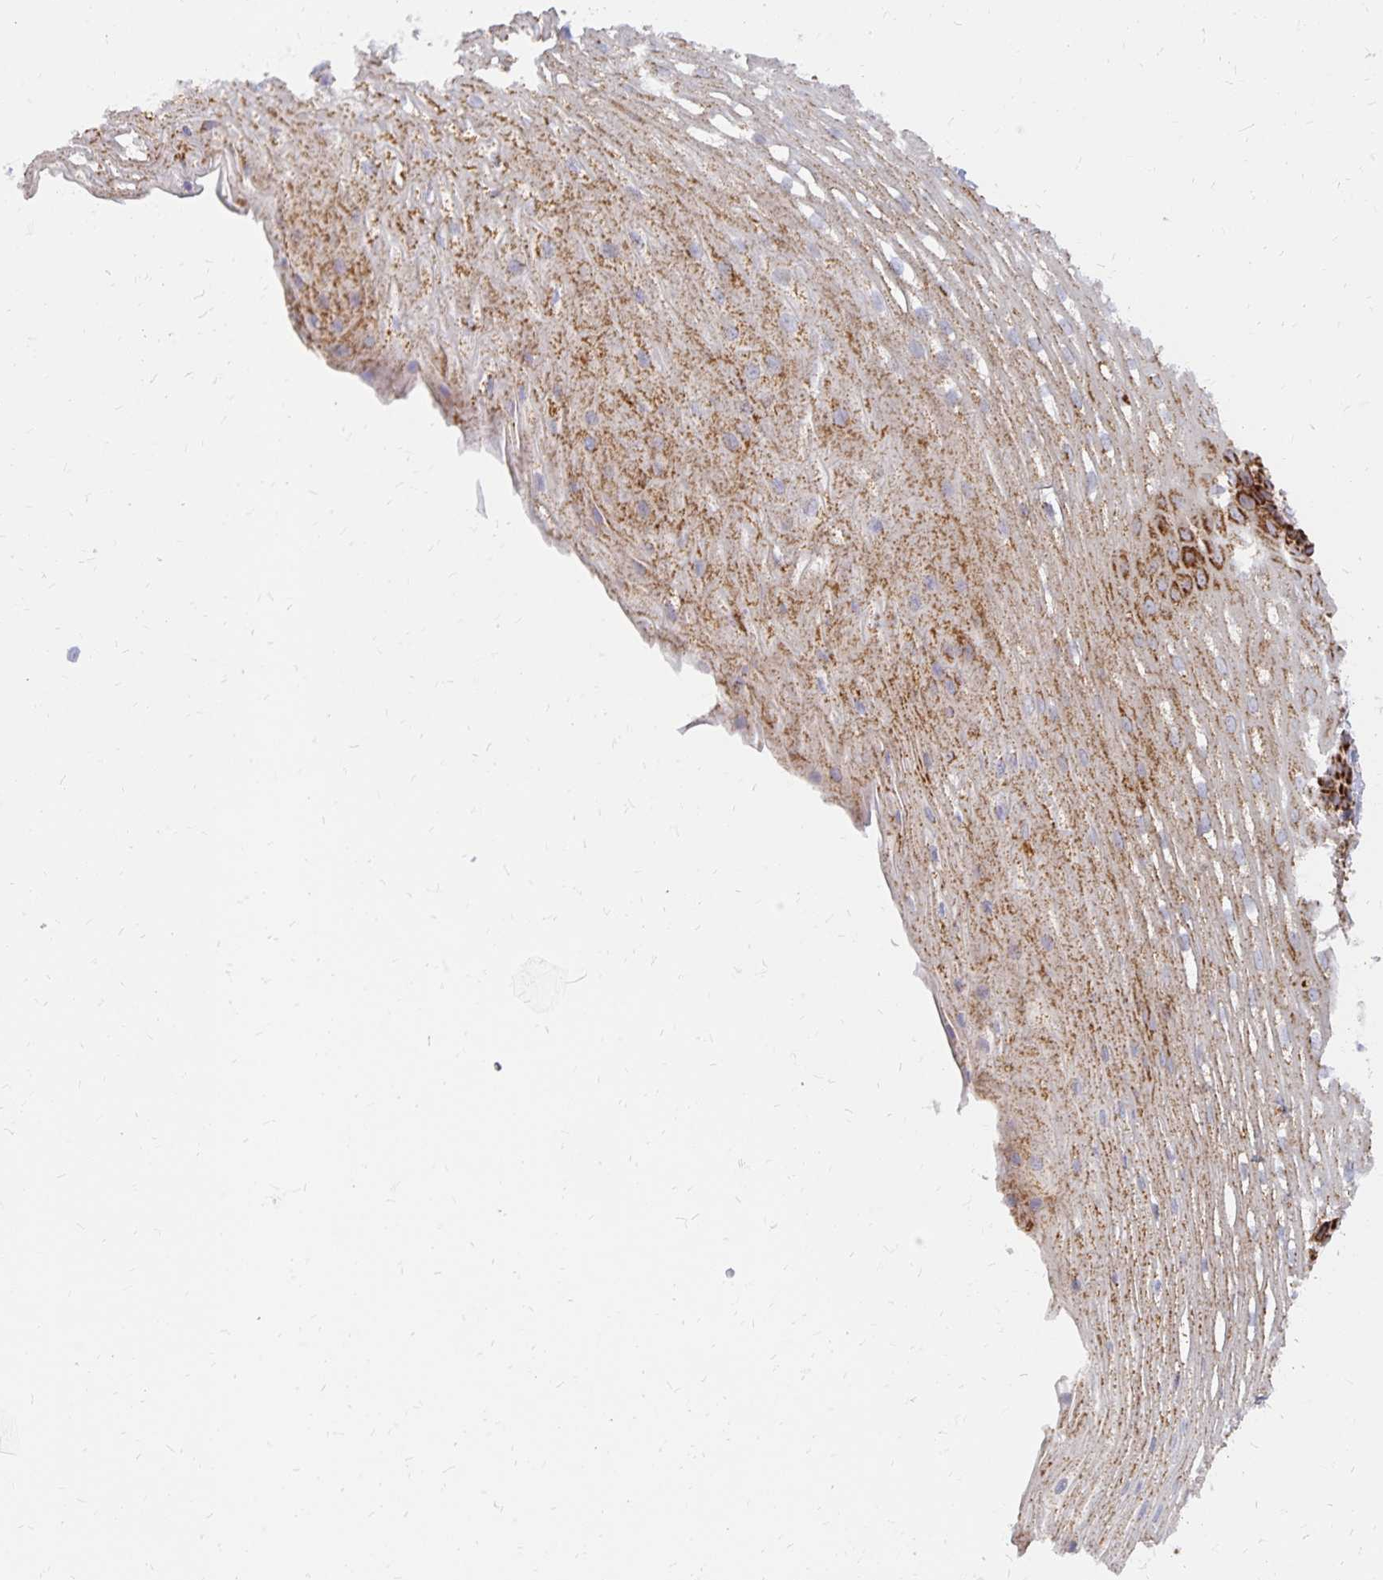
{"staining": {"intensity": "strong", "quantity": ">75%", "location": "cytoplasmic/membranous"}, "tissue": "esophagus", "cell_type": "Squamous epithelial cells", "image_type": "normal", "snomed": [{"axis": "morphology", "description": "Normal tissue, NOS"}, {"axis": "topography", "description": "Esophagus"}], "caption": "Squamous epithelial cells exhibit strong cytoplasmic/membranous expression in approximately >75% of cells in unremarkable esophagus.", "gene": "STOML2", "patient": {"sex": "male", "age": 62}}